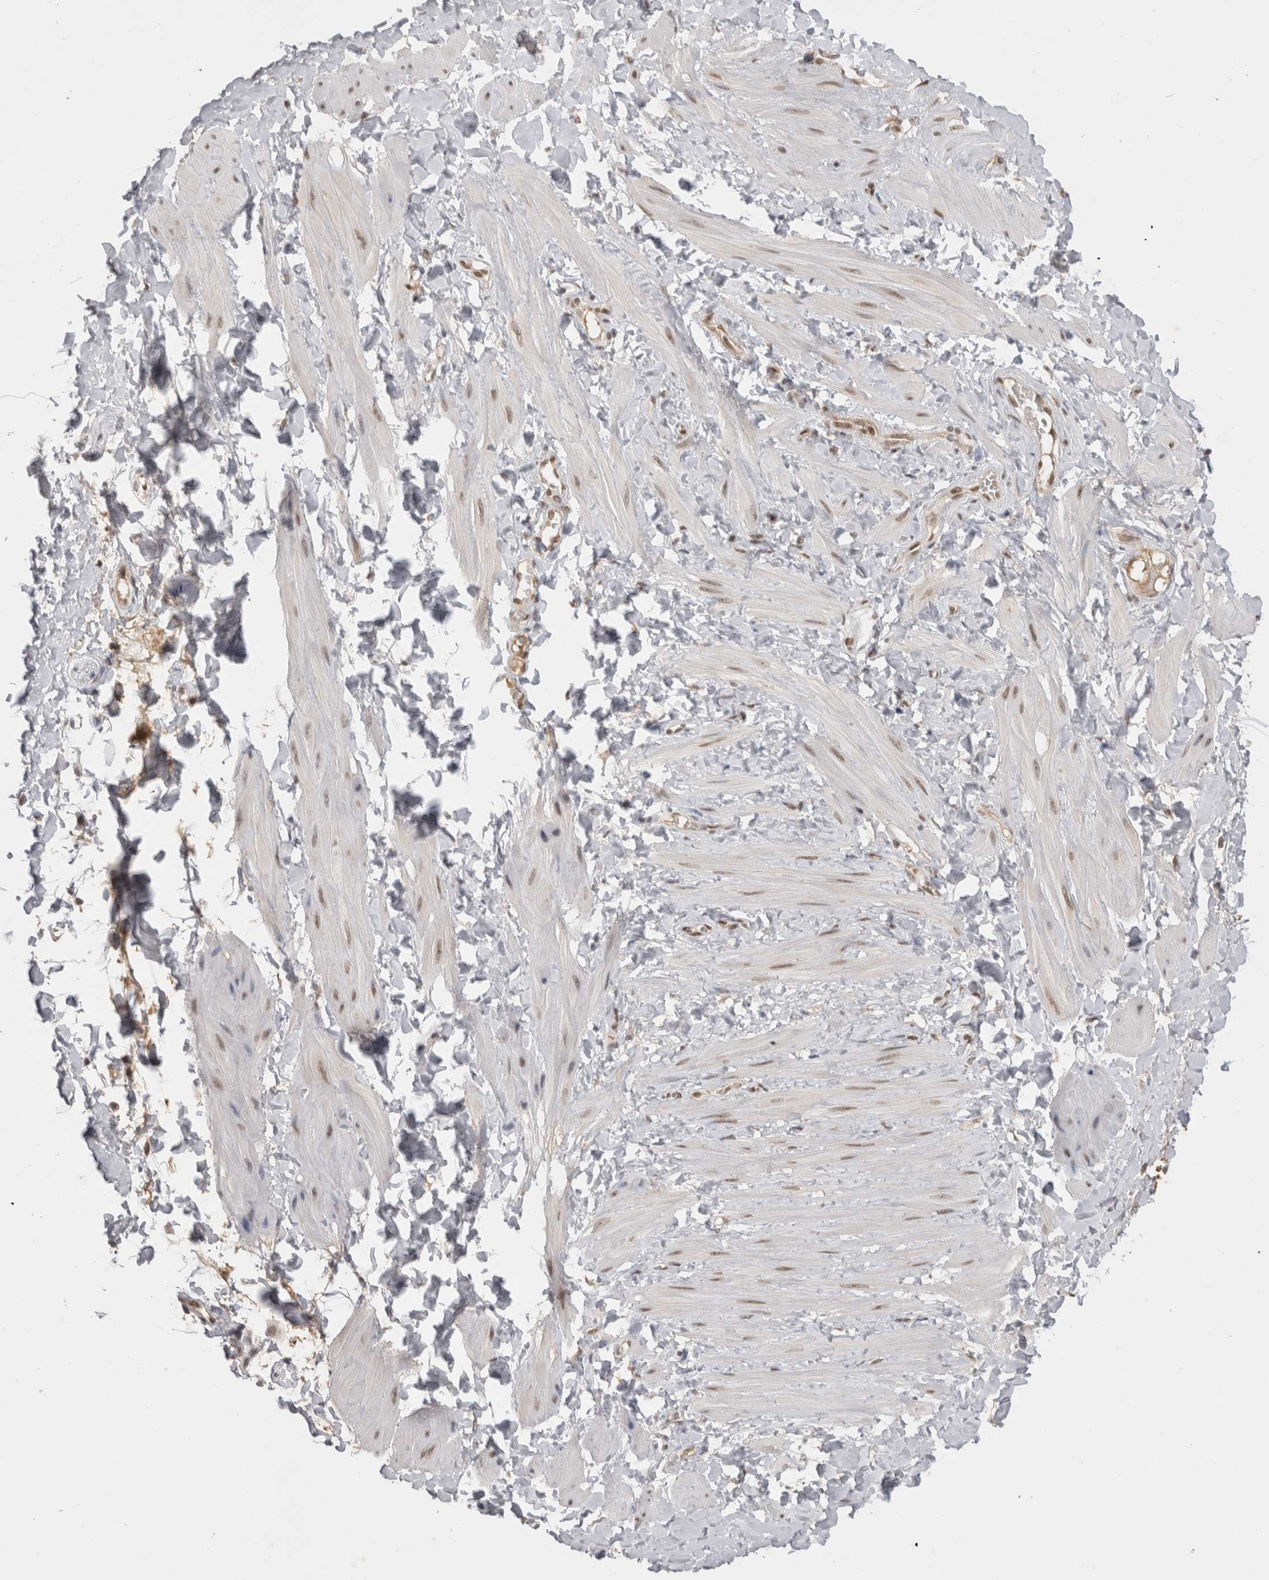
{"staining": {"intensity": "weak", "quantity": "<25%", "location": "cytoplasmic/membranous"}, "tissue": "adipose tissue", "cell_type": "Adipocytes", "image_type": "normal", "snomed": [{"axis": "morphology", "description": "Normal tissue, NOS"}, {"axis": "topography", "description": "Adipose tissue"}, {"axis": "topography", "description": "Vascular tissue"}, {"axis": "topography", "description": "Peripheral nerve tissue"}], "caption": "A photomicrograph of adipose tissue stained for a protein reveals no brown staining in adipocytes. (Brightfield microscopy of DAB immunohistochemistry at high magnification).", "gene": "DAXX", "patient": {"sex": "male", "age": 25}}